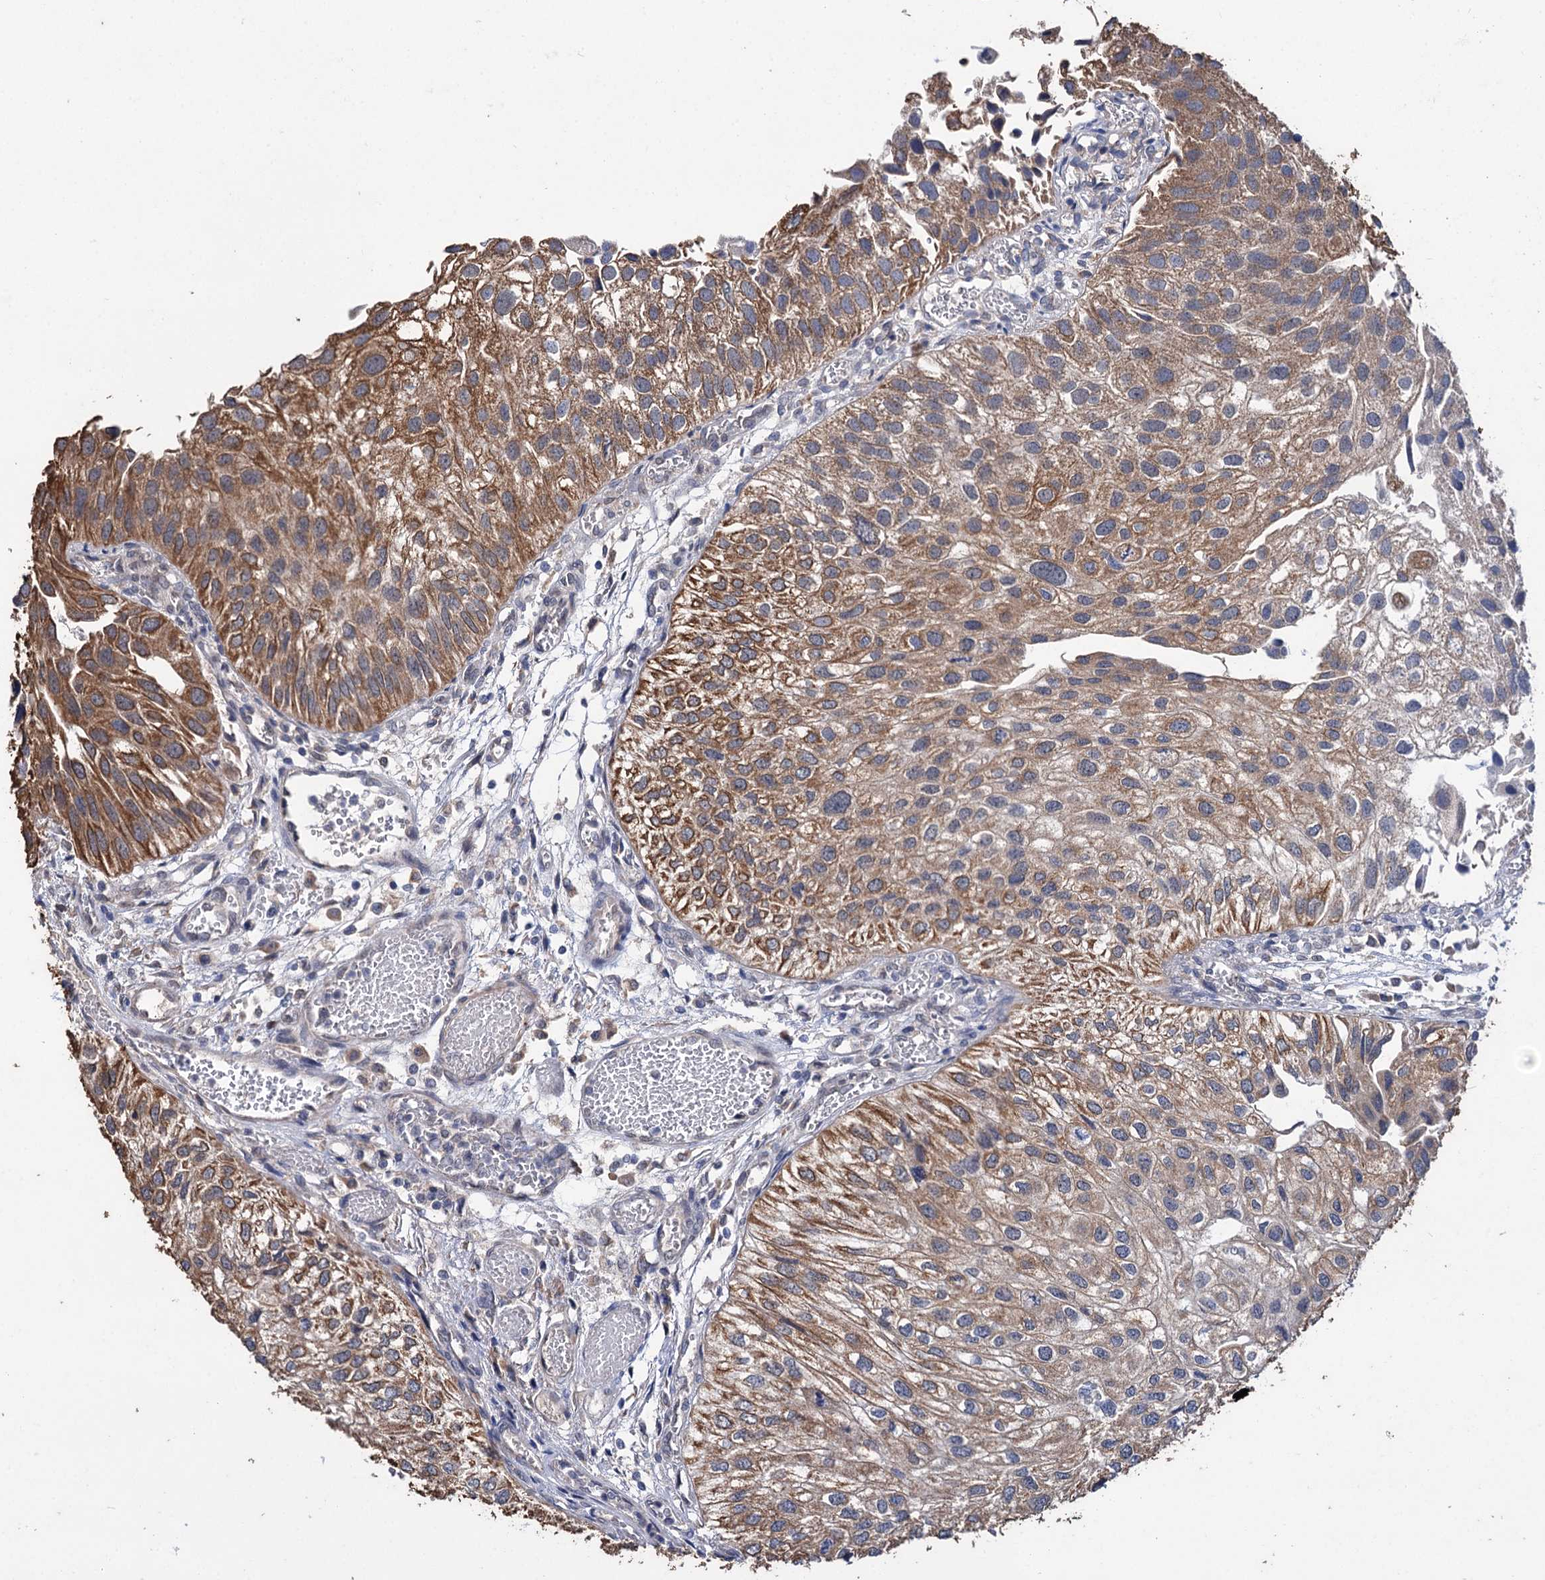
{"staining": {"intensity": "moderate", "quantity": ">75%", "location": "cytoplasmic/membranous"}, "tissue": "urothelial cancer", "cell_type": "Tumor cells", "image_type": "cancer", "snomed": [{"axis": "morphology", "description": "Urothelial carcinoma, Low grade"}, {"axis": "topography", "description": "Urinary bladder"}], "caption": "Protein expression analysis of urothelial cancer exhibits moderate cytoplasmic/membranous positivity in approximately >75% of tumor cells.", "gene": "CLPB", "patient": {"sex": "female", "age": 89}}